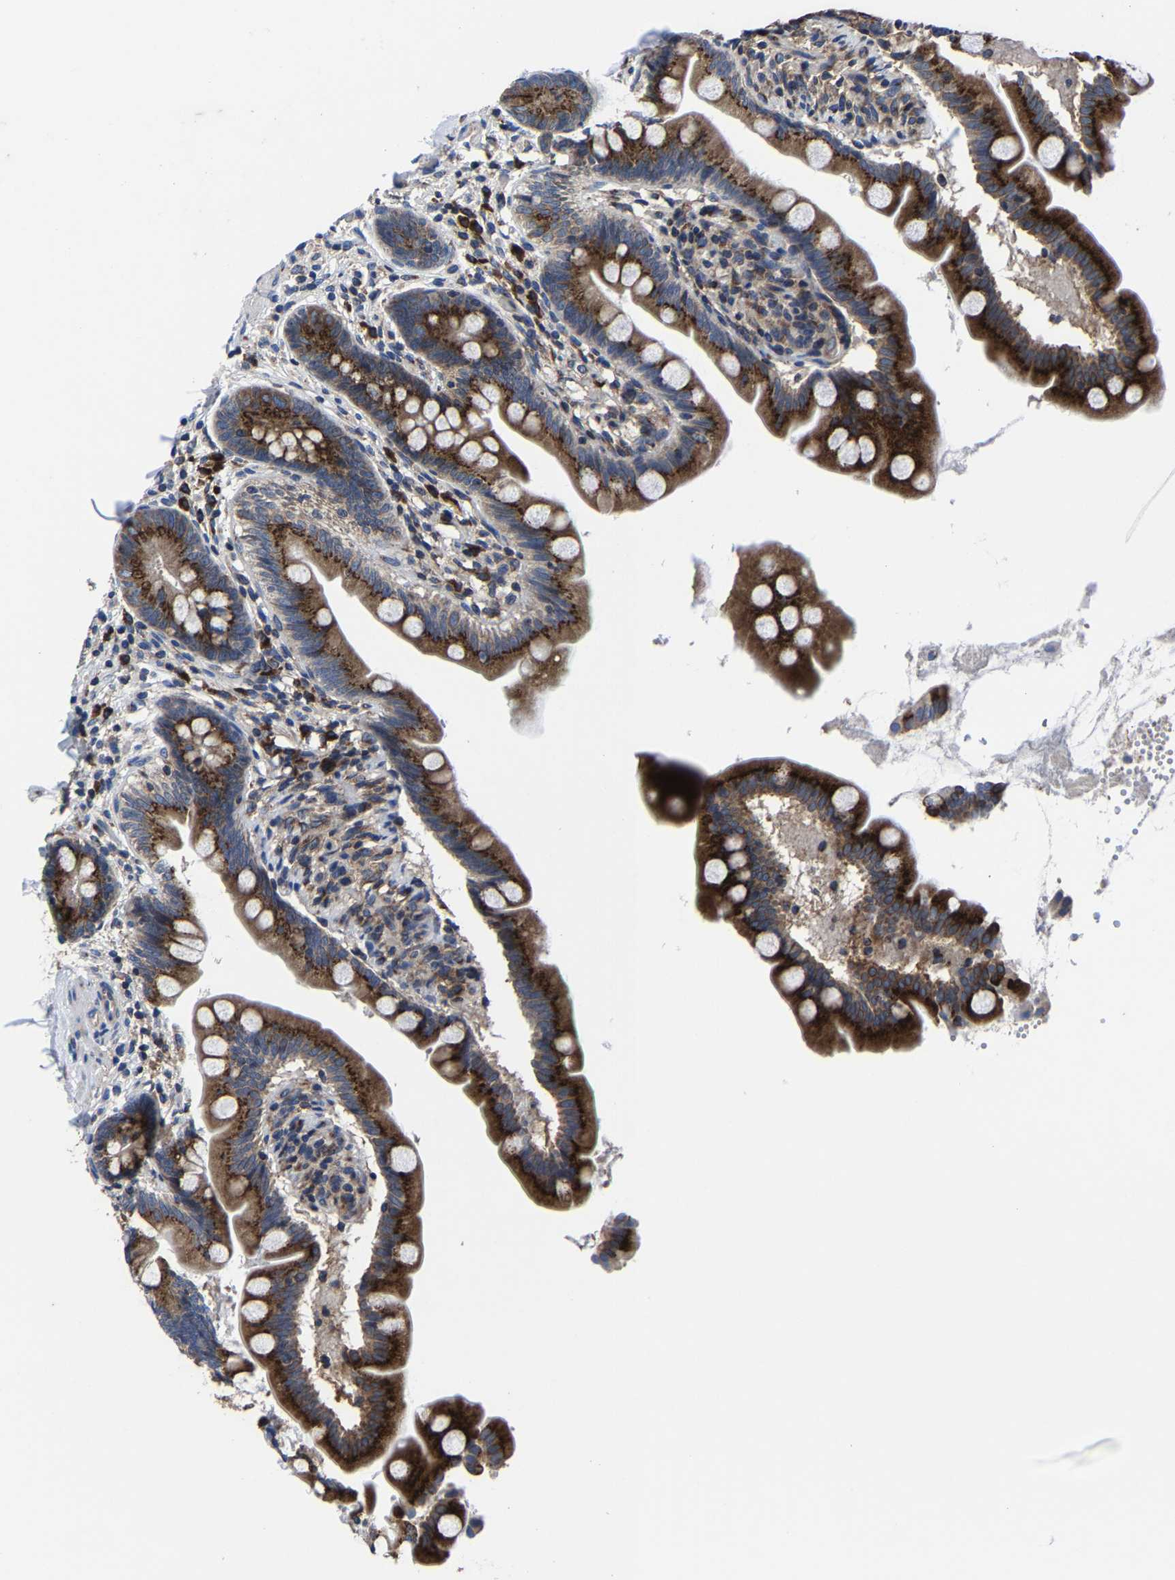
{"staining": {"intensity": "strong", "quantity": ">75%", "location": "cytoplasmic/membranous"}, "tissue": "small intestine", "cell_type": "Glandular cells", "image_type": "normal", "snomed": [{"axis": "morphology", "description": "Normal tissue, NOS"}, {"axis": "topography", "description": "Small intestine"}], "caption": "Immunohistochemistry (DAB) staining of unremarkable human small intestine reveals strong cytoplasmic/membranous protein expression in approximately >75% of glandular cells.", "gene": "EBAG9", "patient": {"sex": "female", "age": 56}}